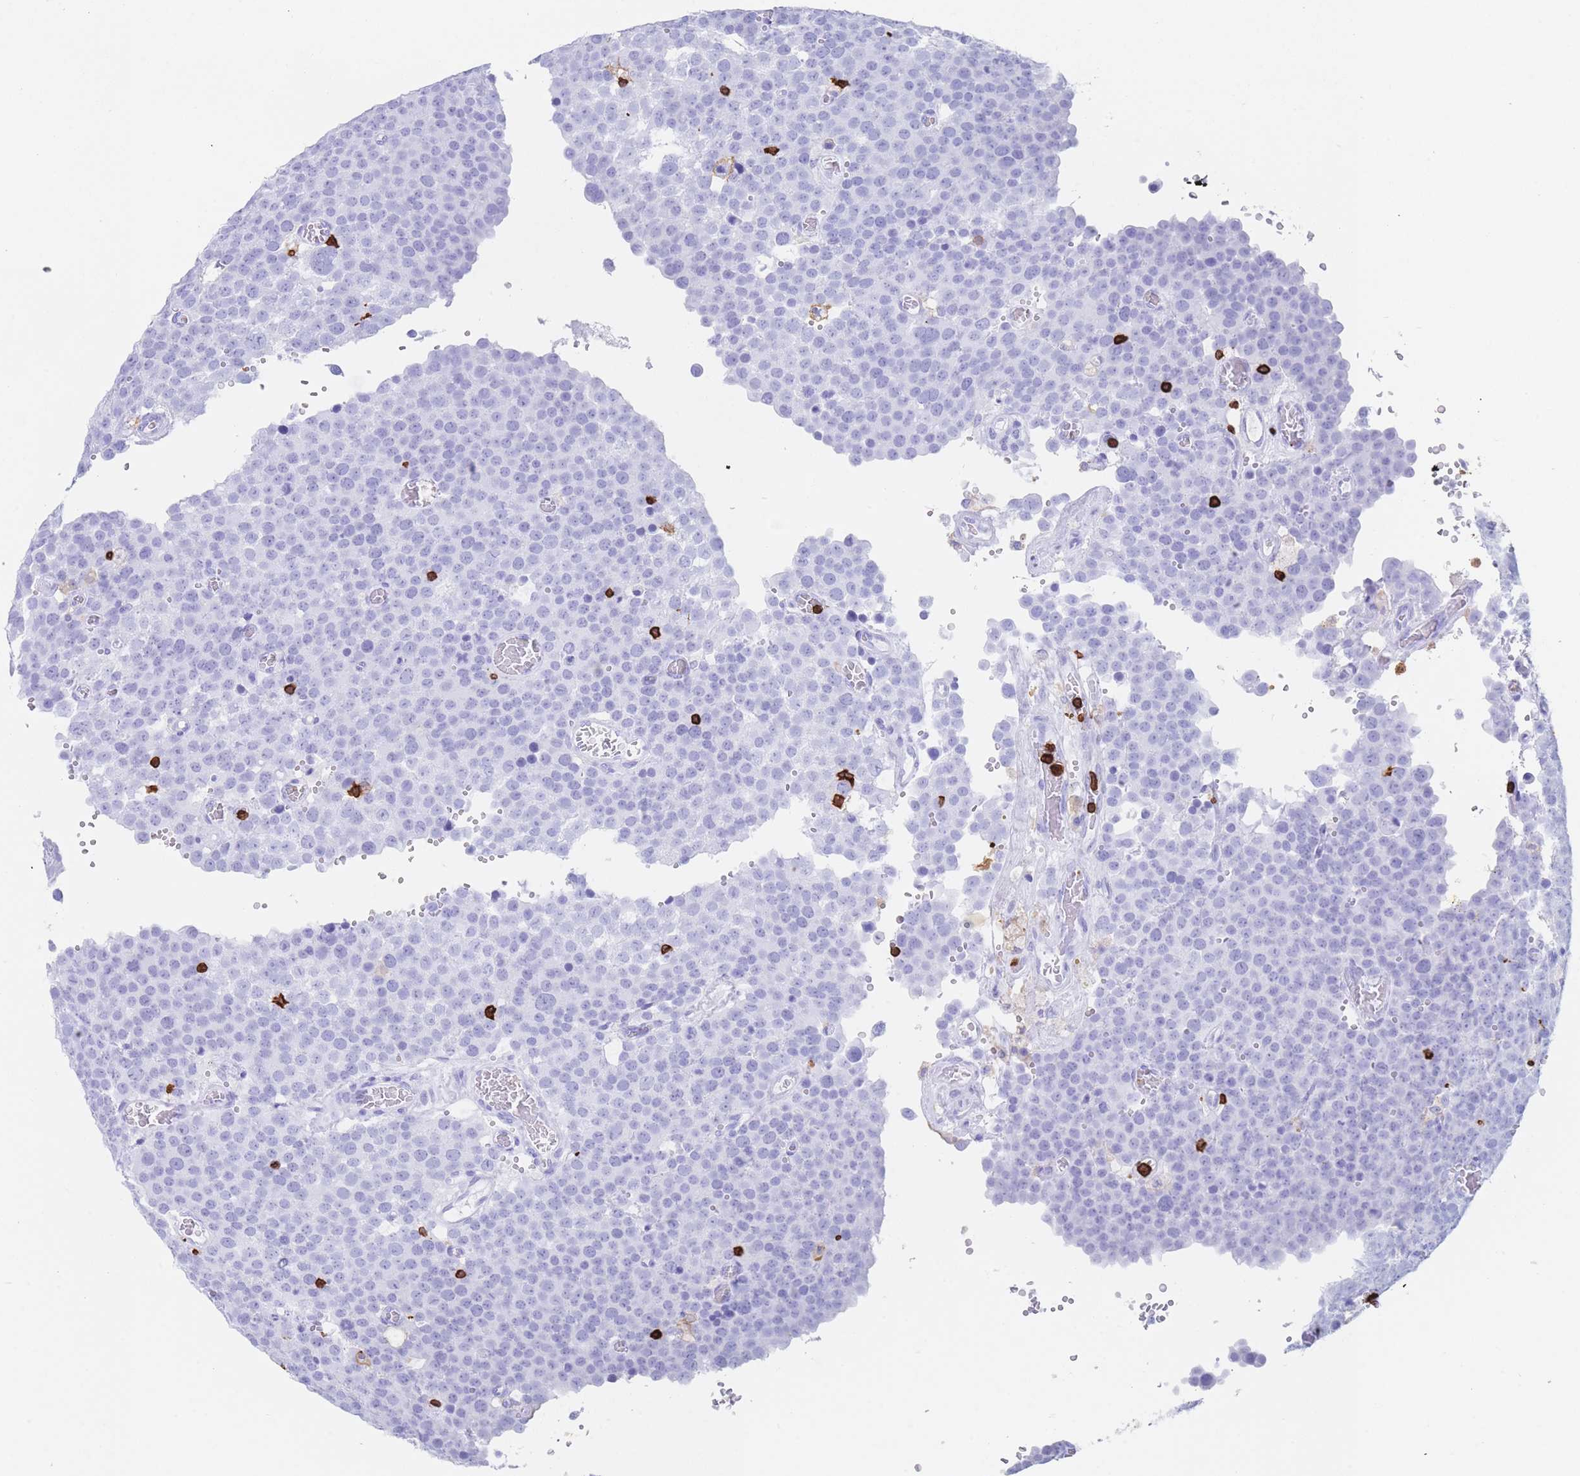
{"staining": {"intensity": "negative", "quantity": "none", "location": "none"}, "tissue": "testis cancer", "cell_type": "Tumor cells", "image_type": "cancer", "snomed": [{"axis": "morphology", "description": "Normal tissue, NOS"}, {"axis": "morphology", "description": "Seminoma, NOS"}, {"axis": "topography", "description": "Testis"}], "caption": "The image shows no significant staining in tumor cells of testis cancer (seminoma).", "gene": "CORO1A", "patient": {"sex": "male", "age": 71}}